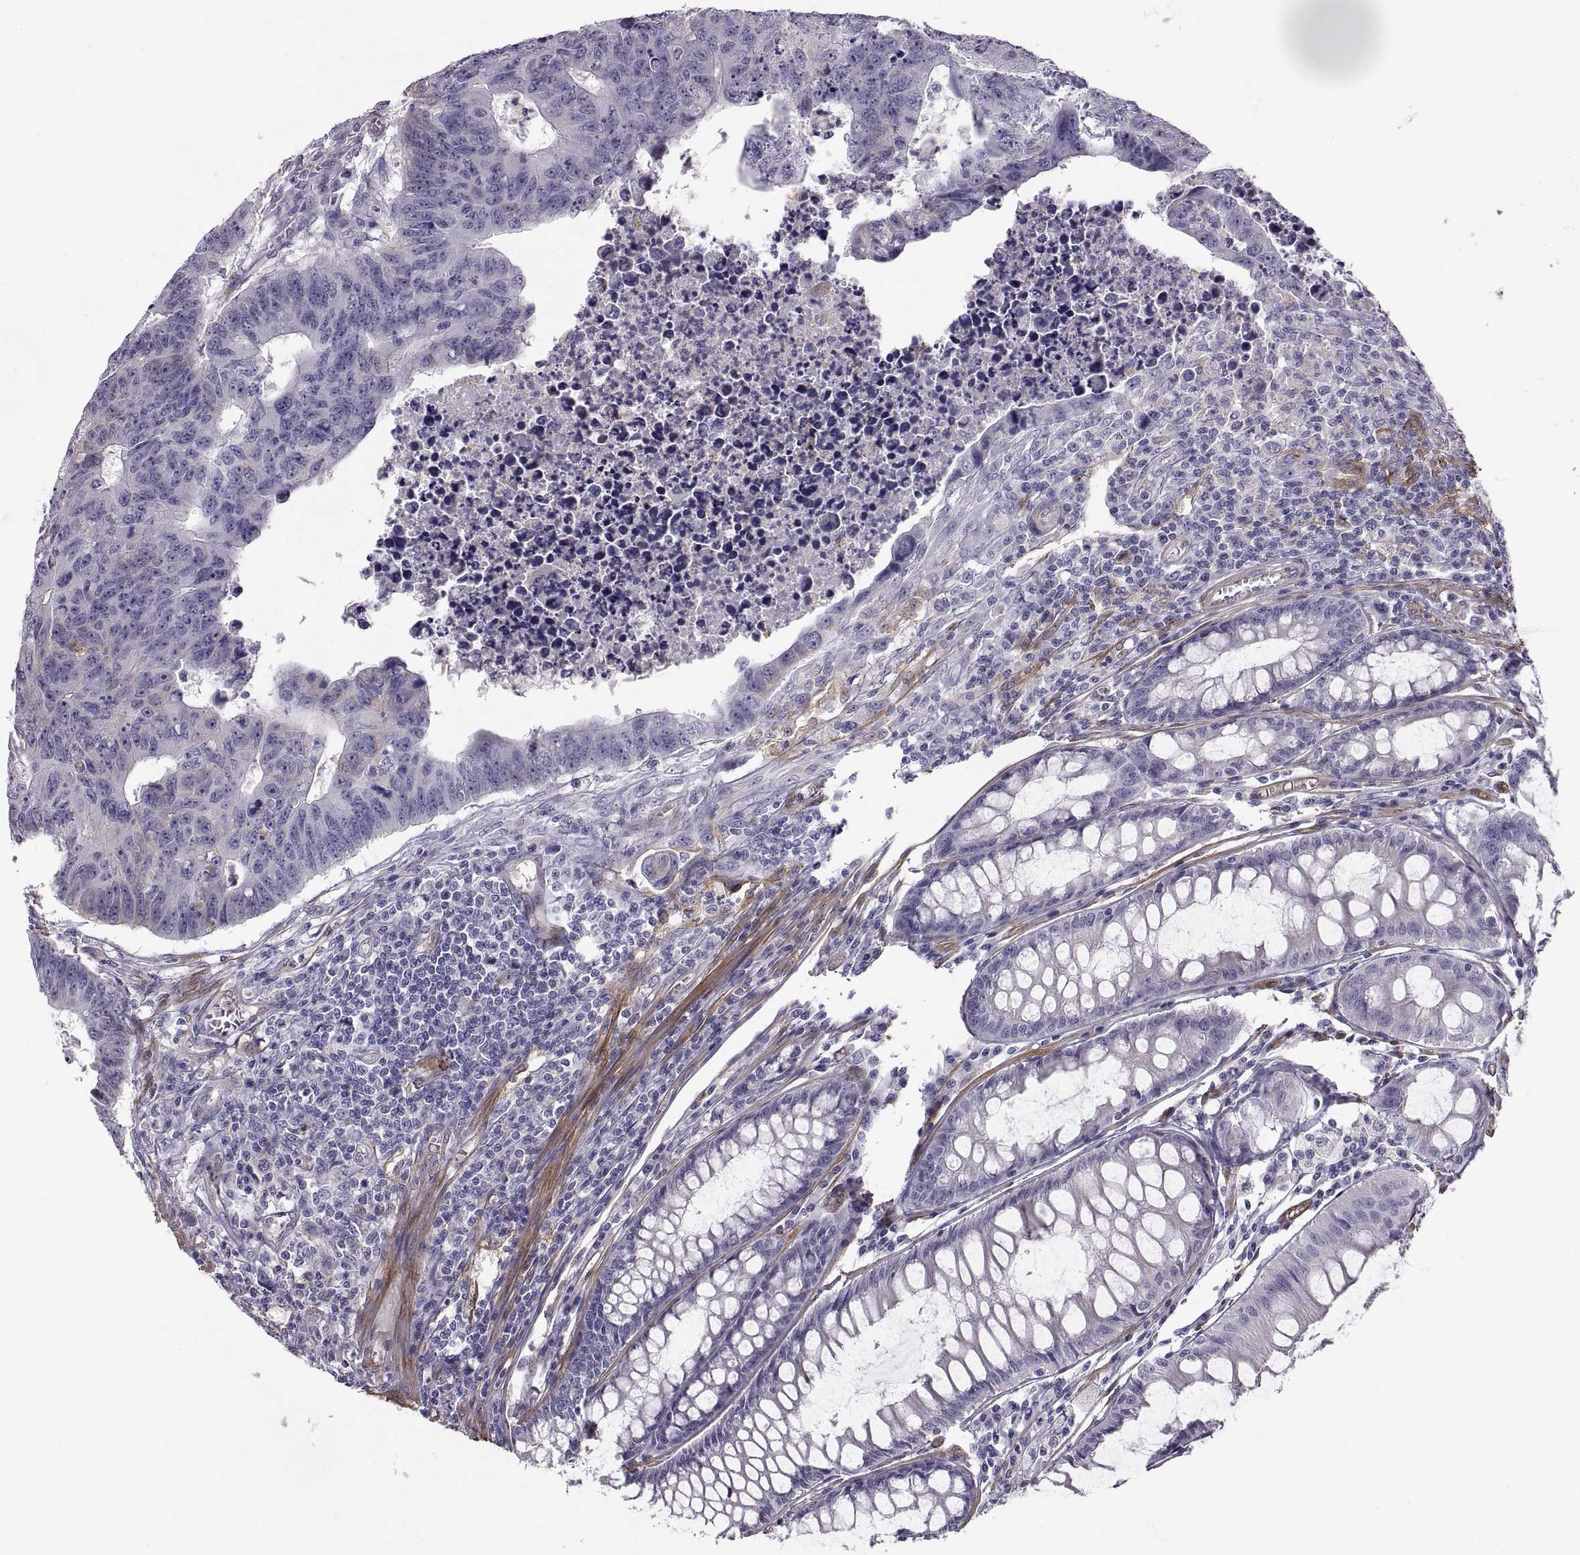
{"staining": {"intensity": "negative", "quantity": "none", "location": "none"}, "tissue": "colorectal cancer", "cell_type": "Tumor cells", "image_type": "cancer", "snomed": [{"axis": "morphology", "description": "Adenocarcinoma, NOS"}, {"axis": "topography", "description": "Rectum"}], "caption": "Immunohistochemical staining of colorectal cancer demonstrates no significant staining in tumor cells. Nuclei are stained in blue.", "gene": "PGM5", "patient": {"sex": "female", "age": 85}}